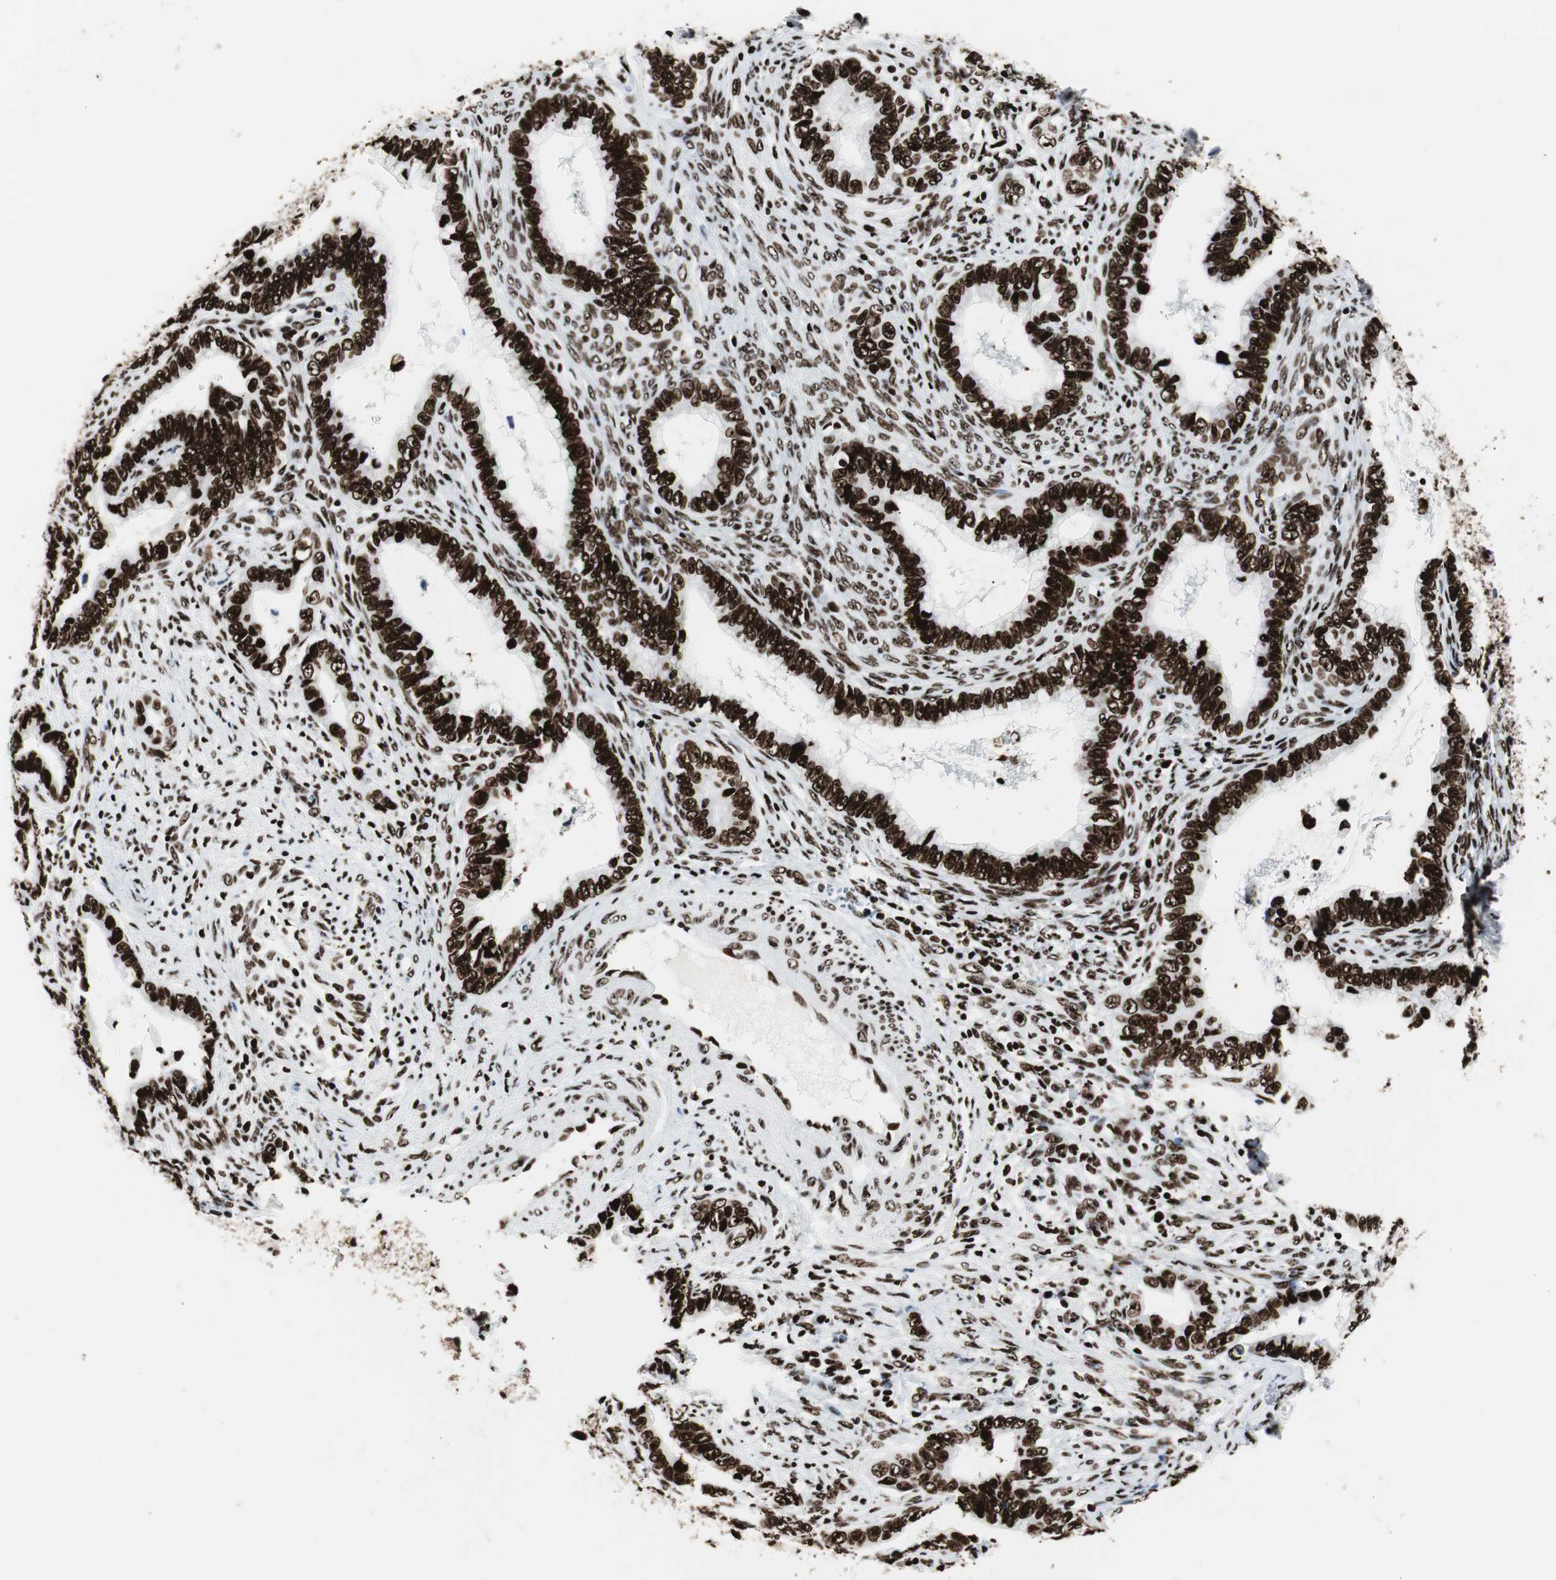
{"staining": {"intensity": "strong", "quantity": ">75%", "location": "nuclear"}, "tissue": "cervical cancer", "cell_type": "Tumor cells", "image_type": "cancer", "snomed": [{"axis": "morphology", "description": "Adenocarcinoma, NOS"}, {"axis": "topography", "description": "Cervix"}], "caption": "Cervical cancer stained with a brown dye demonstrates strong nuclear positive positivity in about >75% of tumor cells.", "gene": "NCL", "patient": {"sex": "female", "age": 44}}